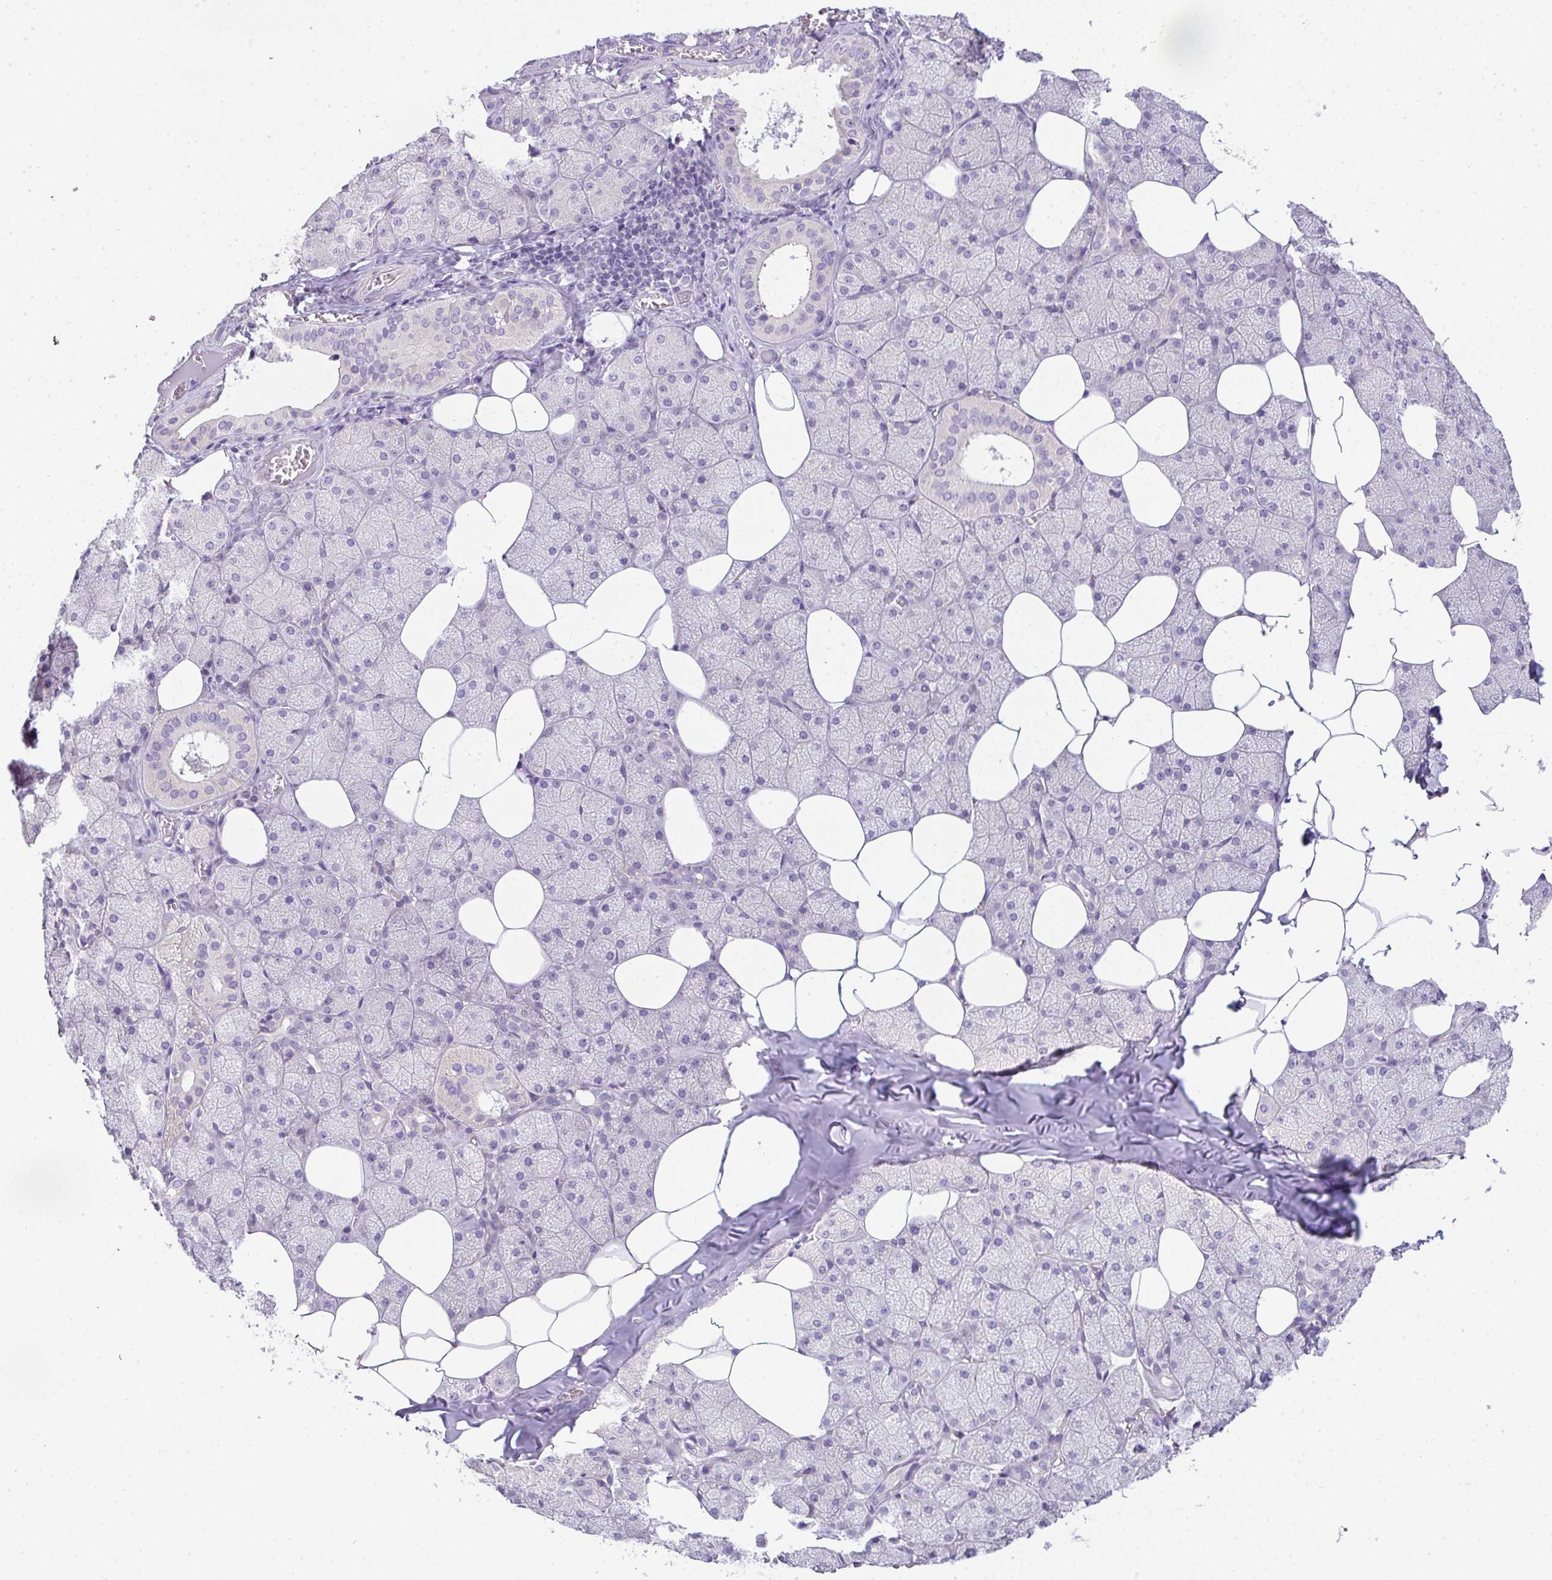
{"staining": {"intensity": "weak", "quantity": "<25%", "location": "cytoplasmic/membranous"}, "tissue": "salivary gland", "cell_type": "Glandular cells", "image_type": "normal", "snomed": [{"axis": "morphology", "description": "Normal tissue, NOS"}, {"axis": "topography", "description": "Salivary gland"}, {"axis": "topography", "description": "Peripheral nerve tissue"}], "caption": "This is an immunohistochemistry (IHC) image of benign salivary gland. There is no staining in glandular cells.", "gene": "FILIP1", "patient": {"sex": "male", "age": 38}}